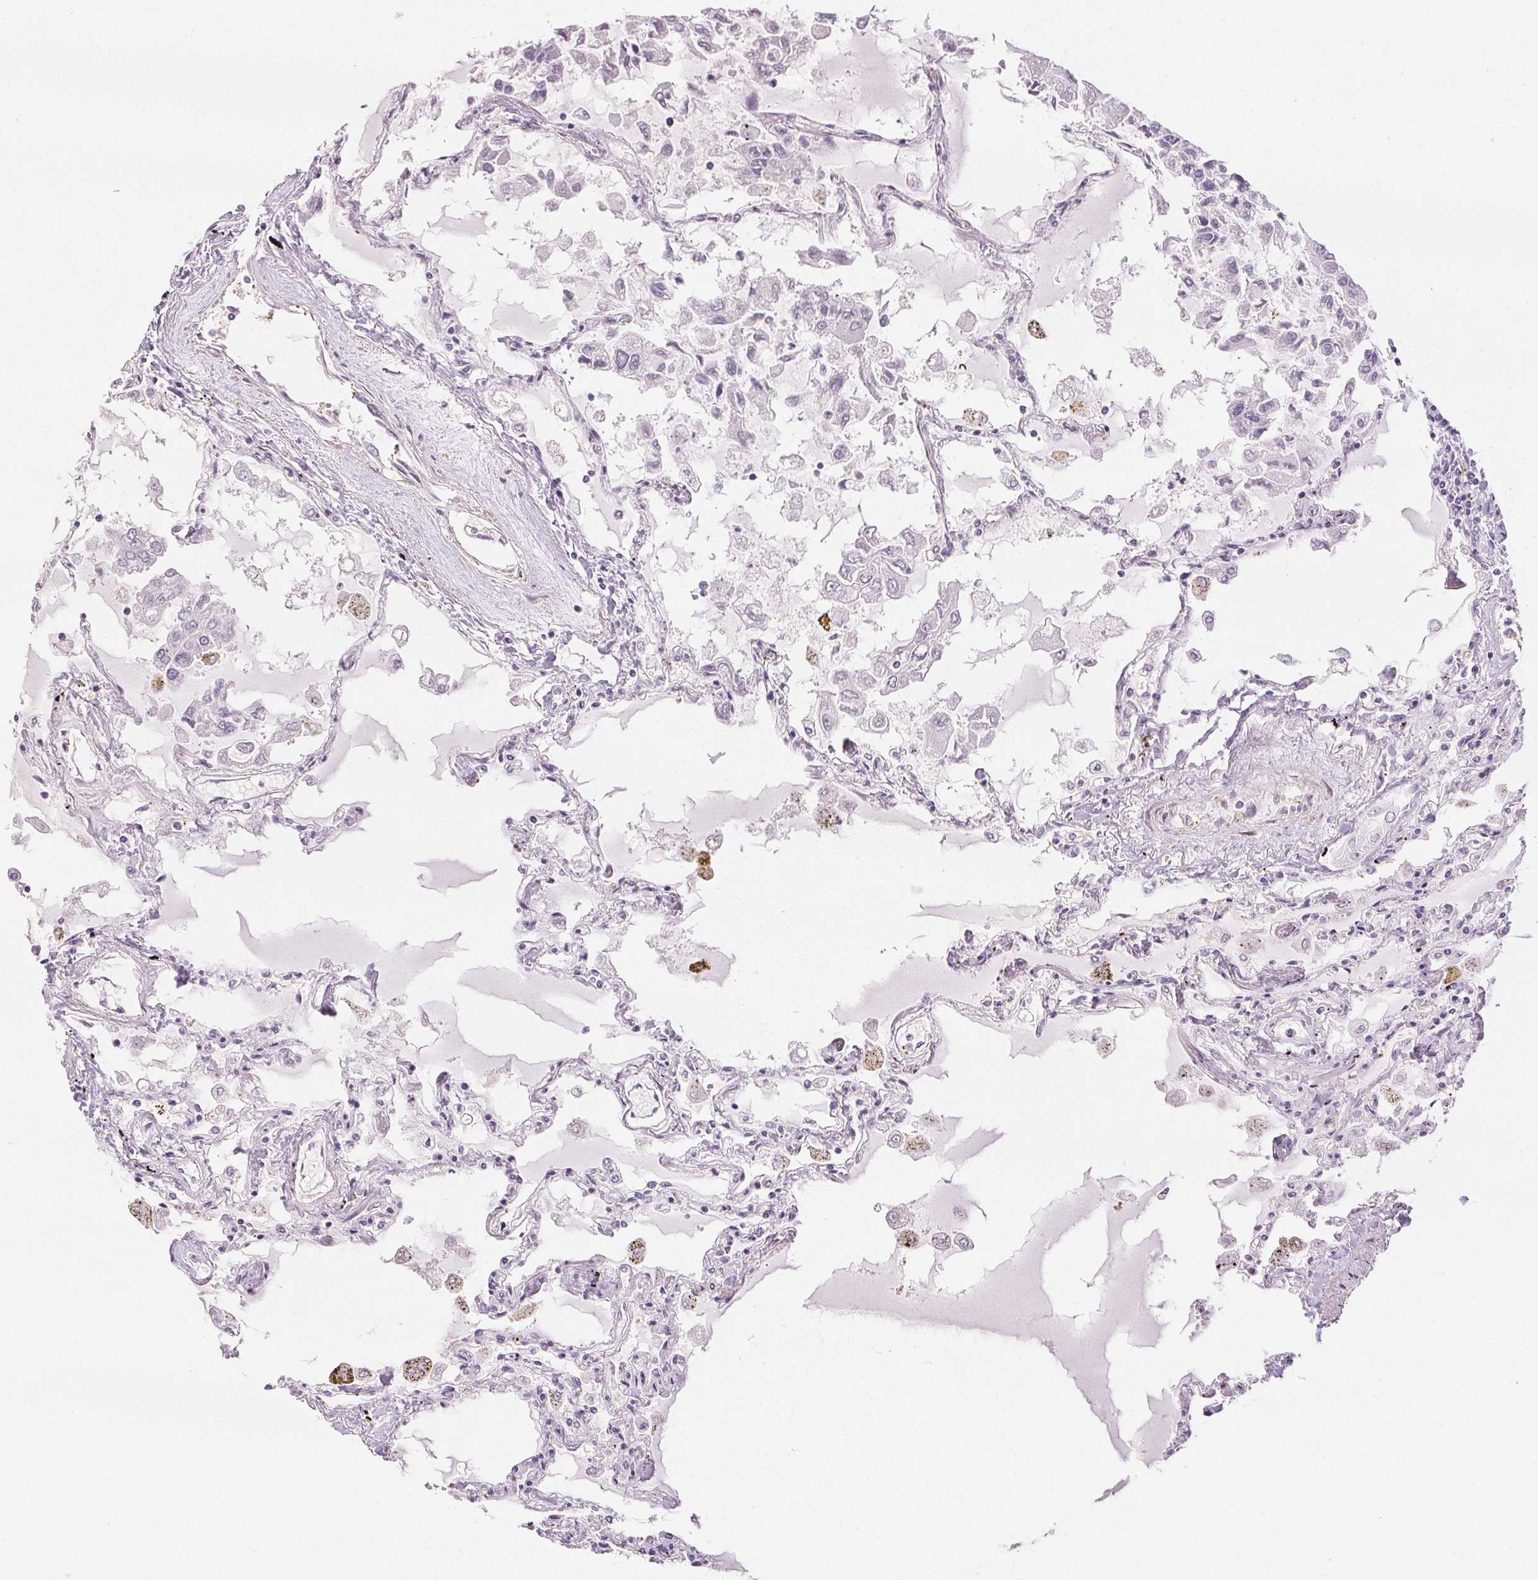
{"staining": {"intensity": "negative", "quantity": "none", "location": "none"}, "tissue": "lung", "cell_type": "Alveolar cells", "image_type": "normal", "snomed": [{"axis": "morphology", "description": "Normal tissue, NOS"}, {"axis": "morphology", "description": "Adenocarcinoma, NOS"}, {"axis": "topography", "description": "Cartilage tissue"}, {"axis": "topography", "description": "Lung"}], "caption": "Alveolar cells are negative for protein expression in normal human lung.", "gene": "PRL", "patient": {"sex": "female", "age": 67}}